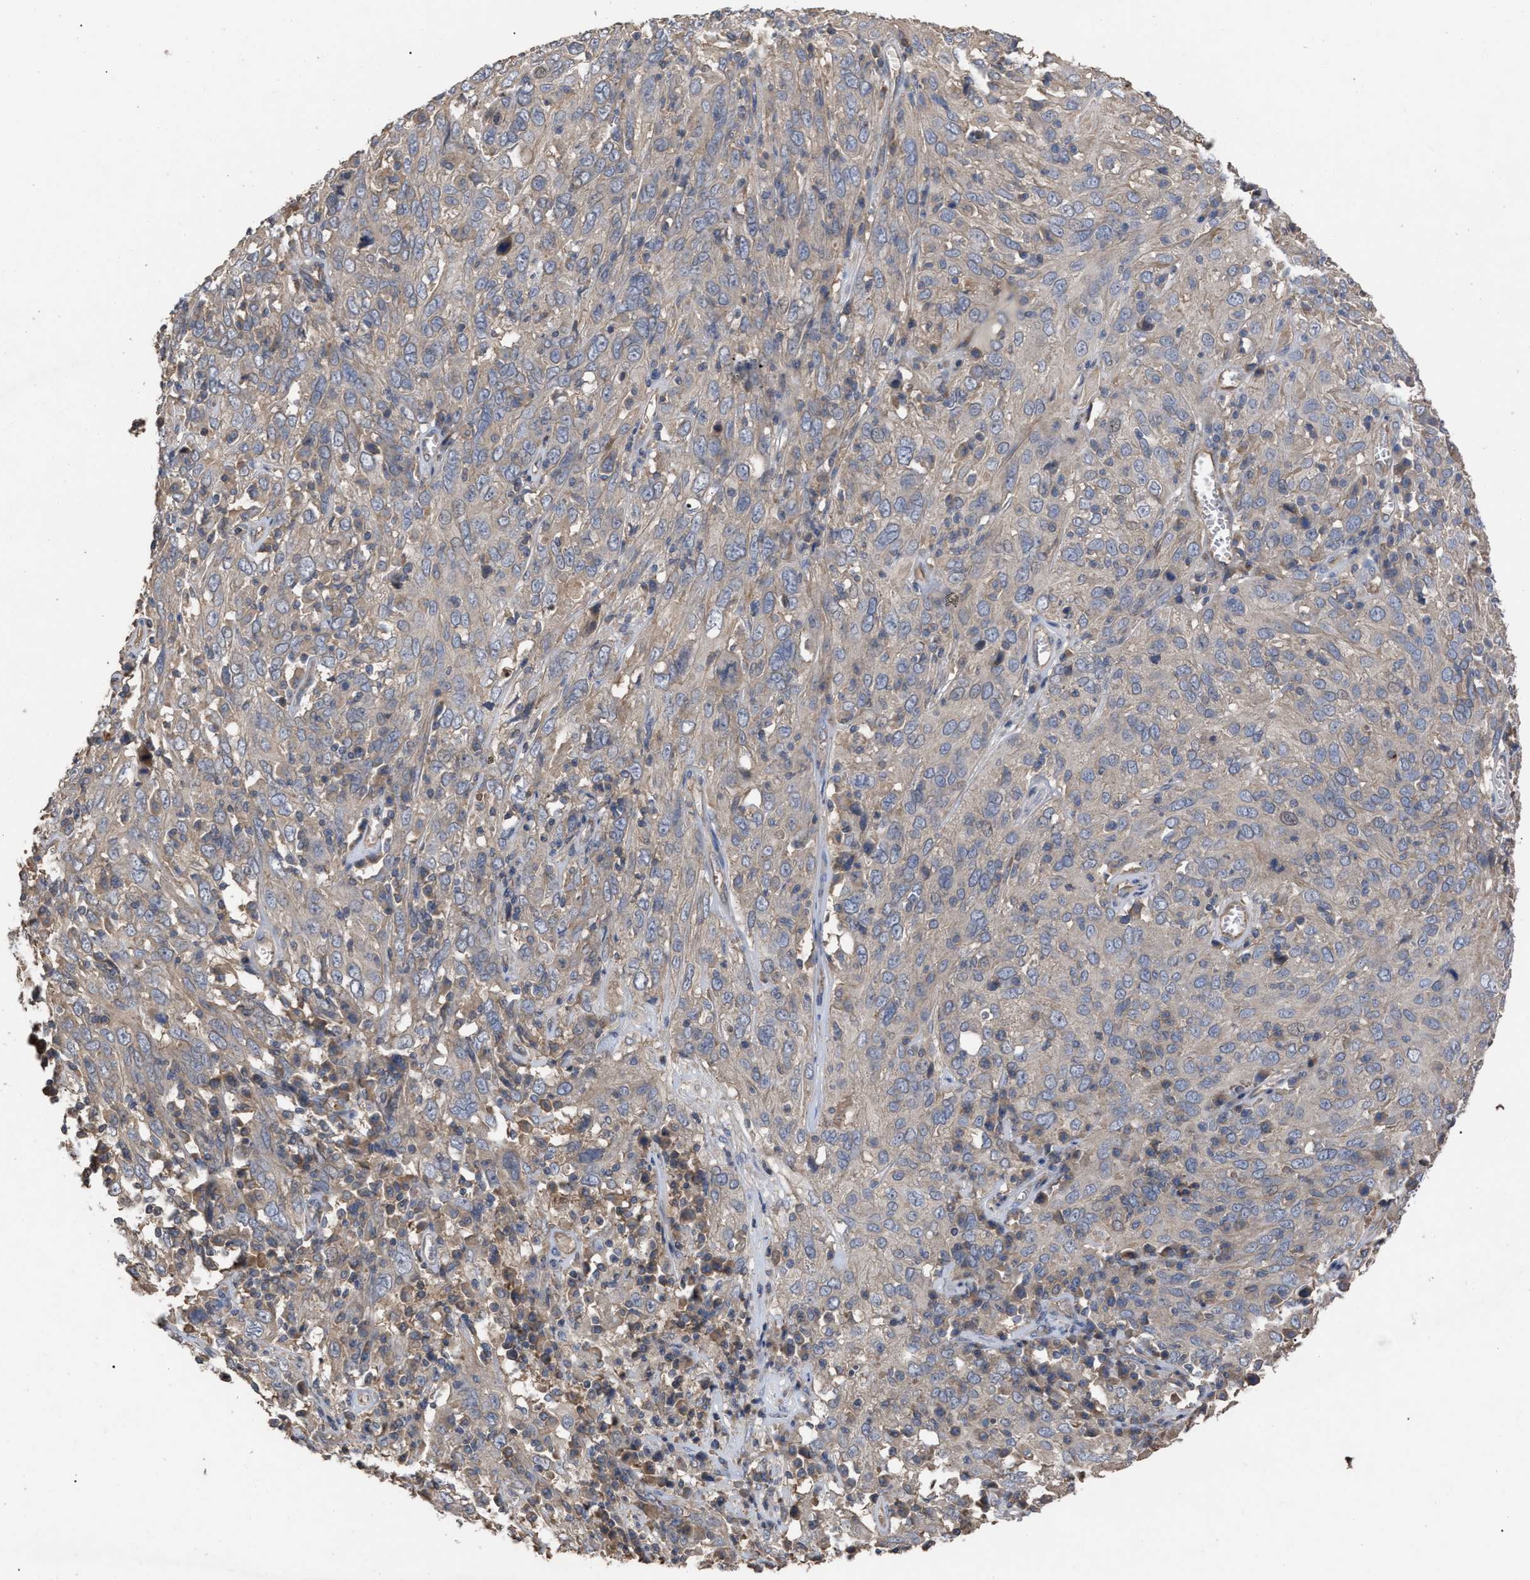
{"staining": {"intensity": "negative", "quantity": "none", "location": "none"}, "tissue": "cervical cancer", "cell_type": "Tumor cells", "image_type": "cancer", "snomed": [{"axis": "morphology", "description": "Squamous cell carcinoma, NOS"}, {"axis": "topography", "description": "Cervix"}], "caption": "A high-resolution micrograph shows immunohistochemistry (IHC) staining of cervical cancer, which demonstrates no significant staining in tumor cells.", "gene": "BTN2A1", "patient": {"sex": "female", "age": 46}}